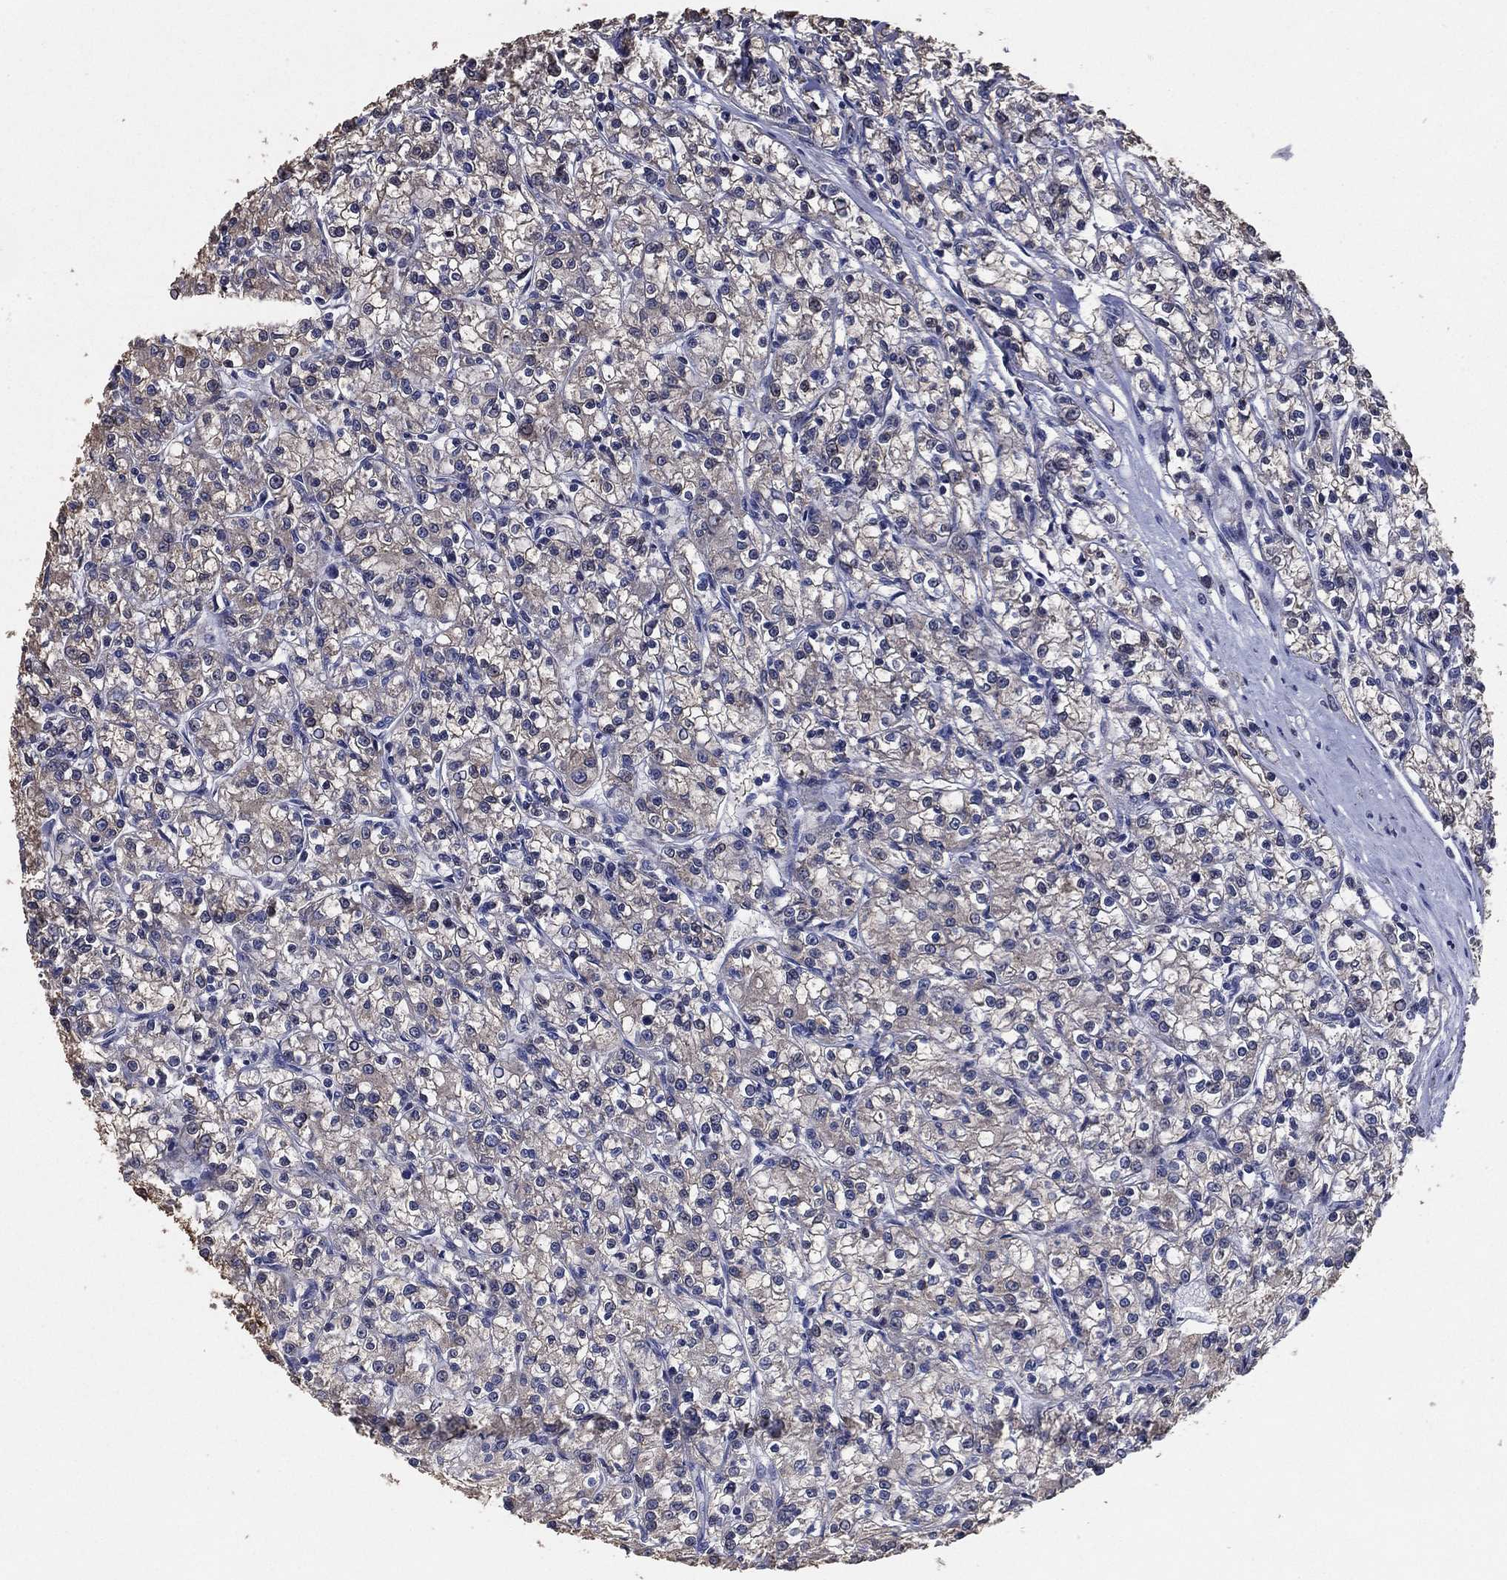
{"staining": {"intensity": "negative", "quantity": "none", "location": "none"}, "tissue": "renal cancer", "cell_type": "Tumor cells", "image_type": "cancer", "snomed": [{"axis": "morphology", "description": "Adenocarcinoma, NOS"}, {"axis": "topography", "description": "Kidney"}], "caption": "The photomicrograph demonstrates no staining of tumor cells in renal cancer (adenocarcinoma). Nuclei are stained in blue.", "gene": "PCNT", "patient": {"sex": "female", "age": 59}}